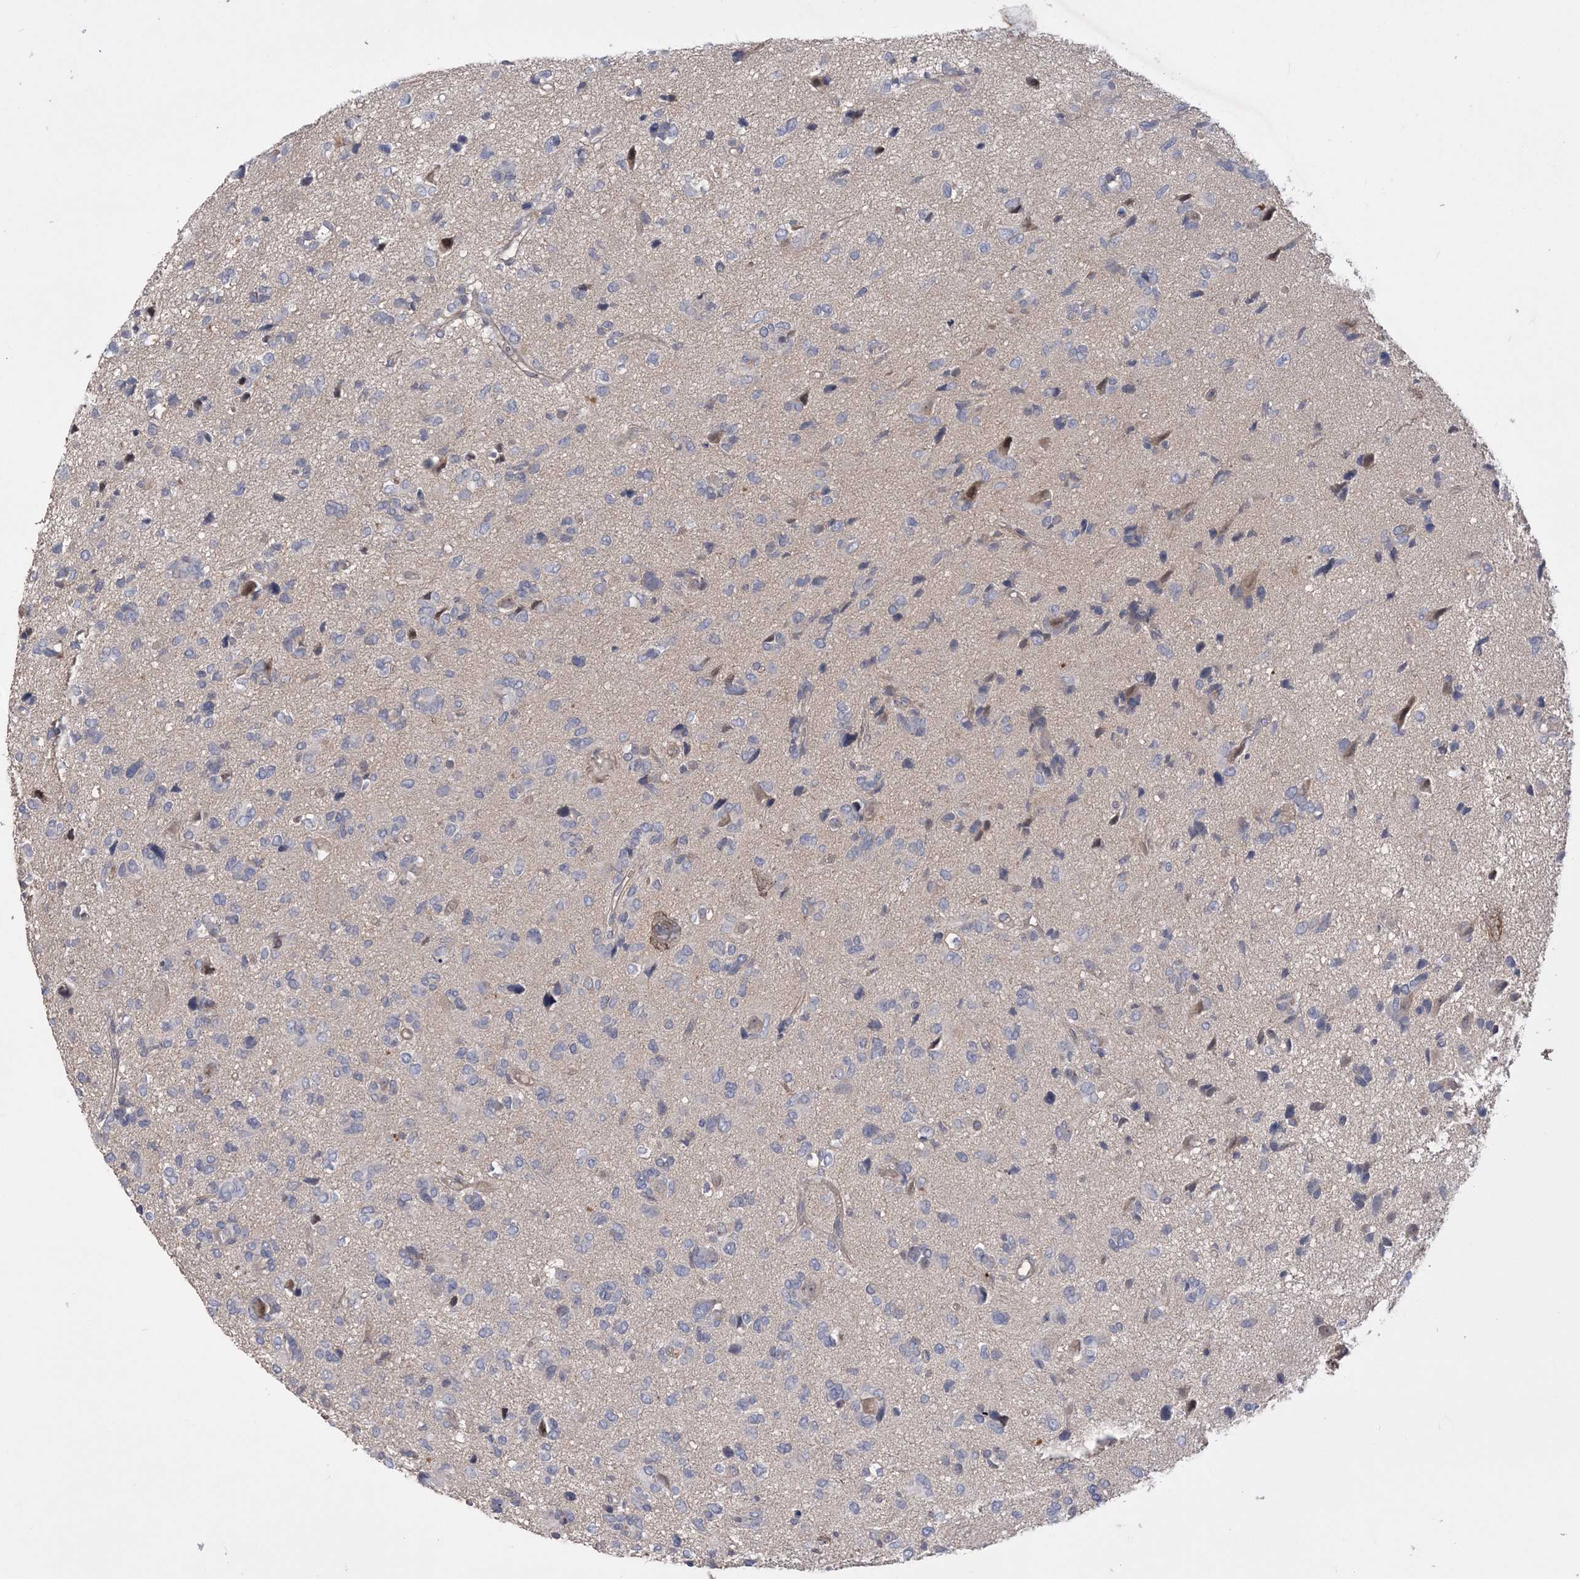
{"staining": {"intensity": "negative", "quantity": "none", "location": "none"}, "tissue": "glioma", "cell_type": "Tumor cells", "image_type": "cancer", "snomed": [{"axis": "morphology", "description": "Glioma, malignant, High grade"}, {"axis": "topography", "description": "Brain"}], "caption": "Tumor cells are negative for brown protein staining in high-grade glioma (malignant). (Brightfield microscopy of DAB immunohistochemistry at high magnification).", "gene": "SLFN14", "patient": {"sex": "female", "age": 59}}